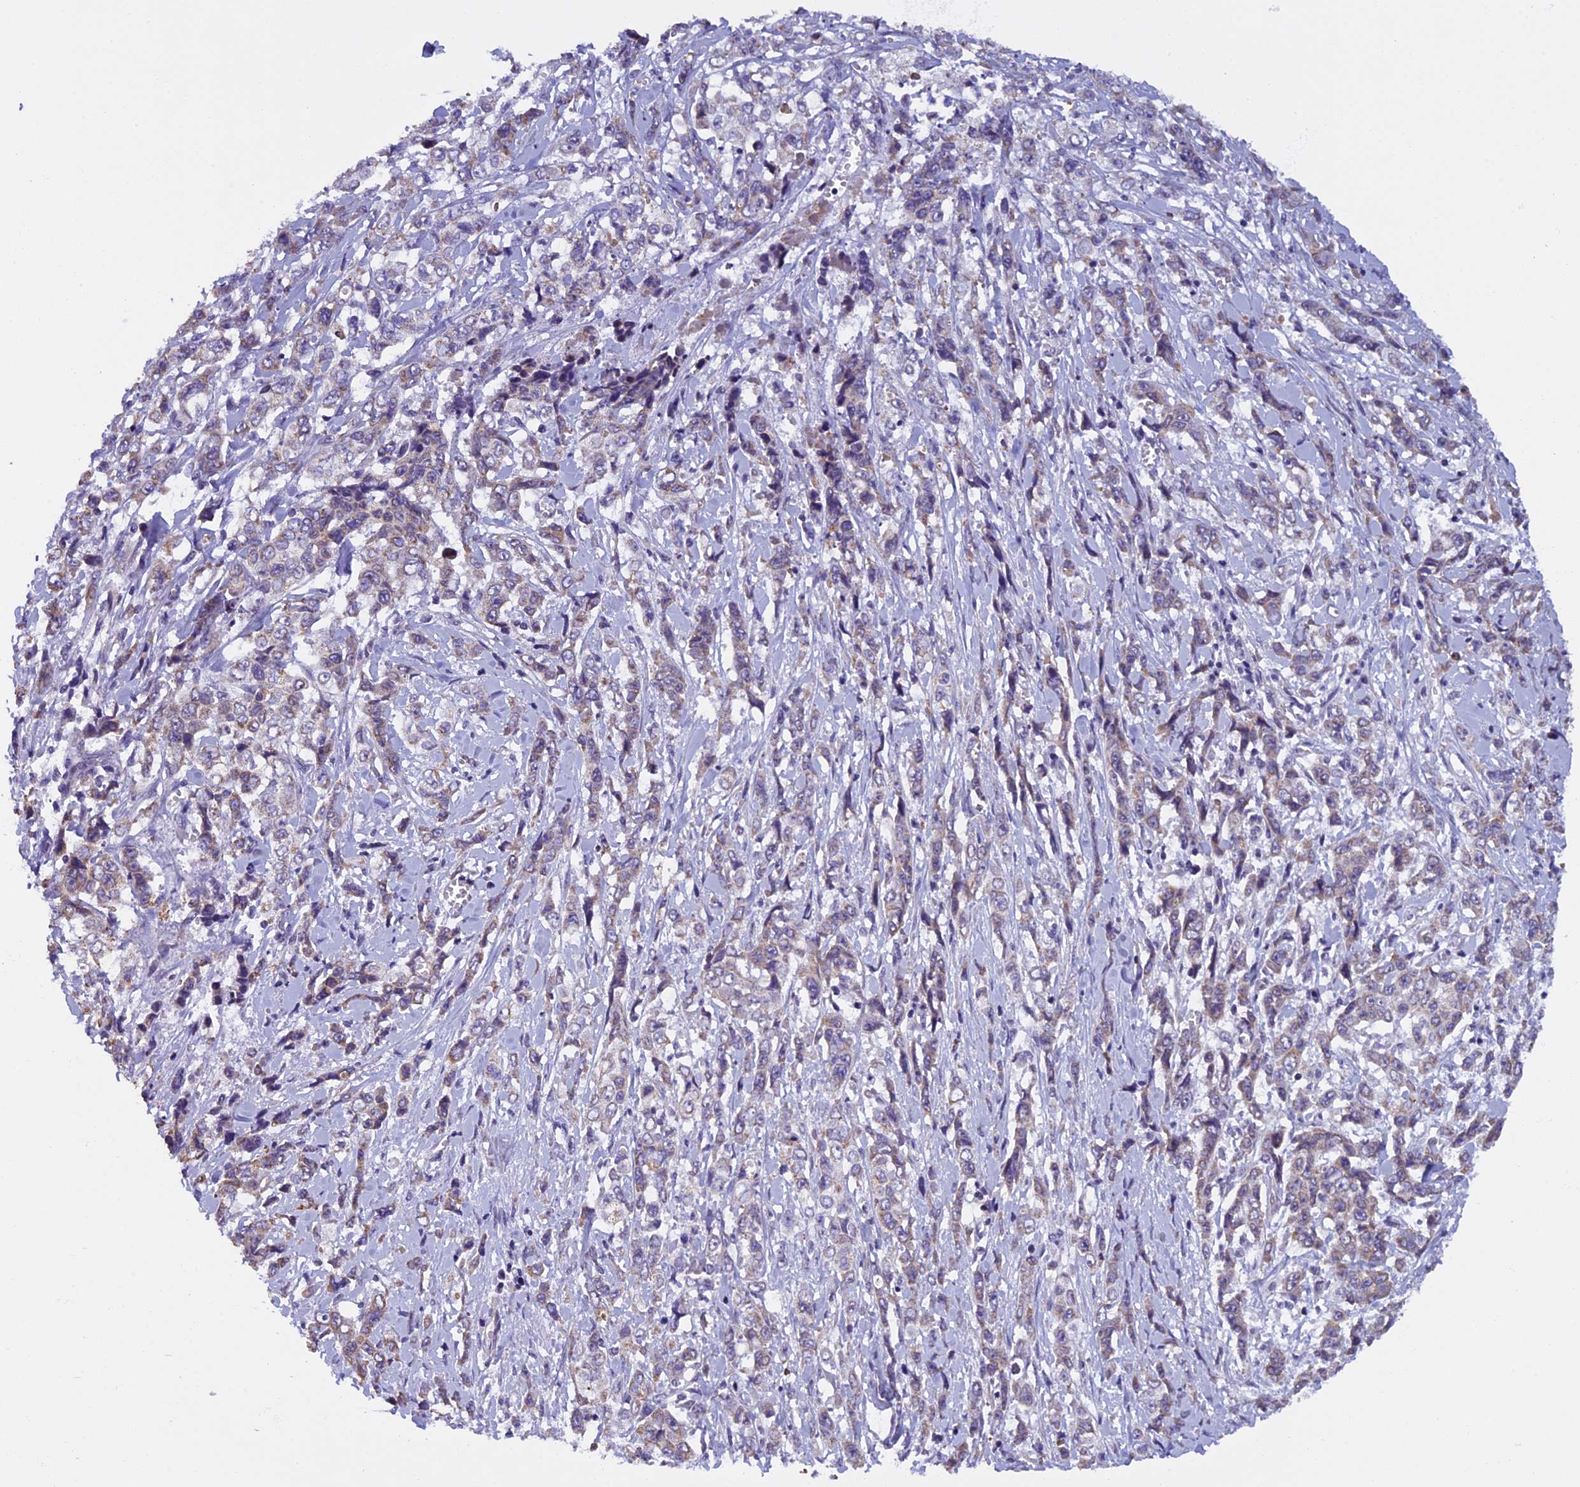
{"staining": {"intensity": "weak", "quantity": "25%-75%", "location": "cytoplasmic/membranous"}, "tissue": "stomach cancer", "cell_type": "Tumor cells", "image_type": "cancer", "snomed": [{"axis": "morphology", "description": "Adenocarcinoma, NOS"}, {"axis": "topography", "description": "Stomach, upper"}], "caption": "A low amount of weak cytoplasmic/membranous staining is appreciated in approximately 25%-75% of tumor cells in adenocarcinoma (stomach) tissue.", "gene": "ZNF317", "patient": {"sex": "male", "age": 62}}